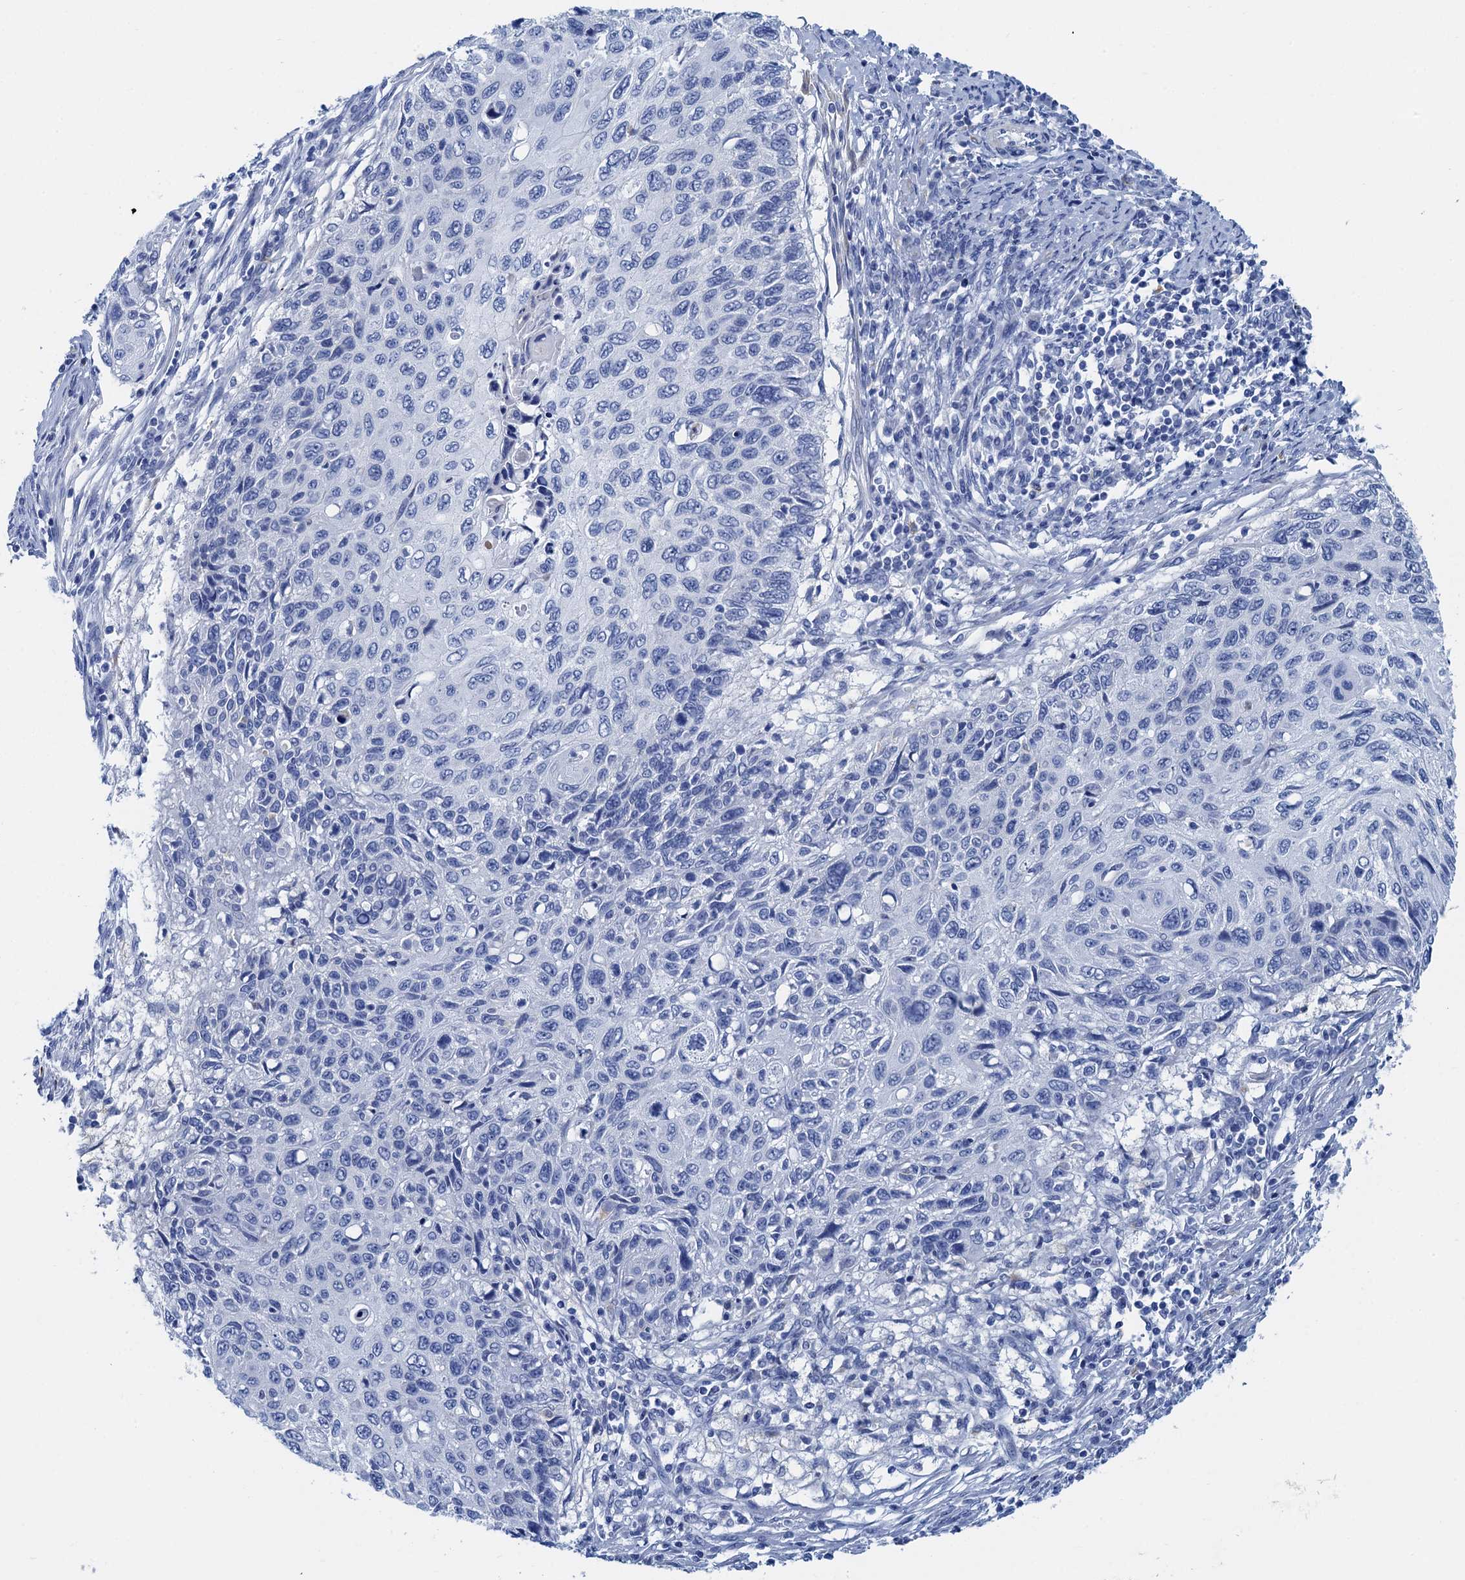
{"staining": {"intensity": "negative", "quantity": "none", "location": "none"}, "tissue": "cervical cancer", "cell_type": "Tumor cells", "image_type": "cancer", "snomed": [{"axis": "morphology", "description": "Squamous cell carcinoma, NOS"}, {"axis": "topography", "description": "Cervix"}], "caption": "Tumor cells show no significant staining in cervical squamous cell carcinoma.", "gene": "NLRP10", "patient": {"sex": "female", "age": 70}}